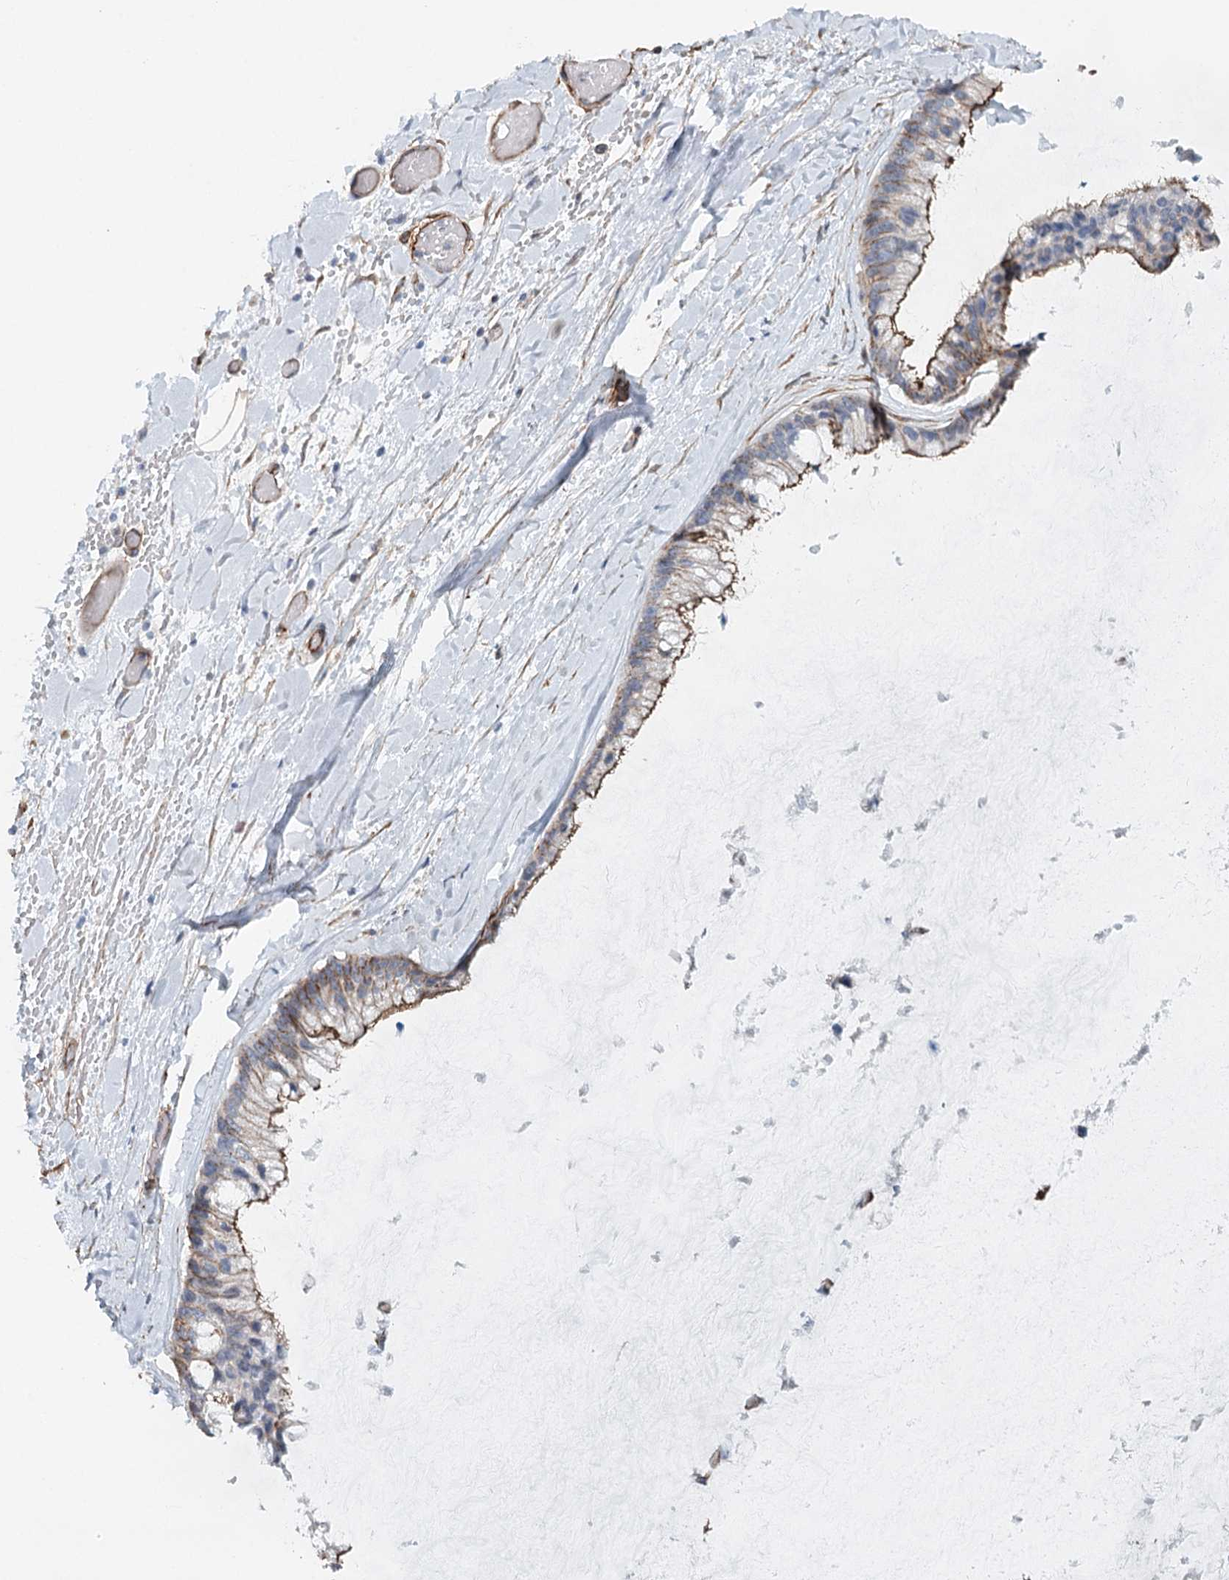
{"staining": {"intensity": "moderate", "quantity": ">75%", "location": "cytoplasmic/membranous"}, "tissue": "ovarian cancer", "cell_type": "Tumor cells", "image_type": "cancer", "snomed": [{"axis": "morphology", "description": "Cystadenocarcinoma, mucinous, NOS"}, {"axis": "topography", "description": "Ovary"}], "caption": "Immunohistochemistry (IHC) staining of ovarian cancer (mucinous cystadenocarcinoma), which exhibits medium levels of moderate cytoplasmic/membranous staining in about >75% of tumor cells indicating moderate cytoplasmic/membranous protein positivity. The staining was performed using DAB (brown) for protein detection and nuclei were counterstained in hematoxylin (blue).", "gene": "SYNPO", "patient": {"sex": "female", "age": 39}}